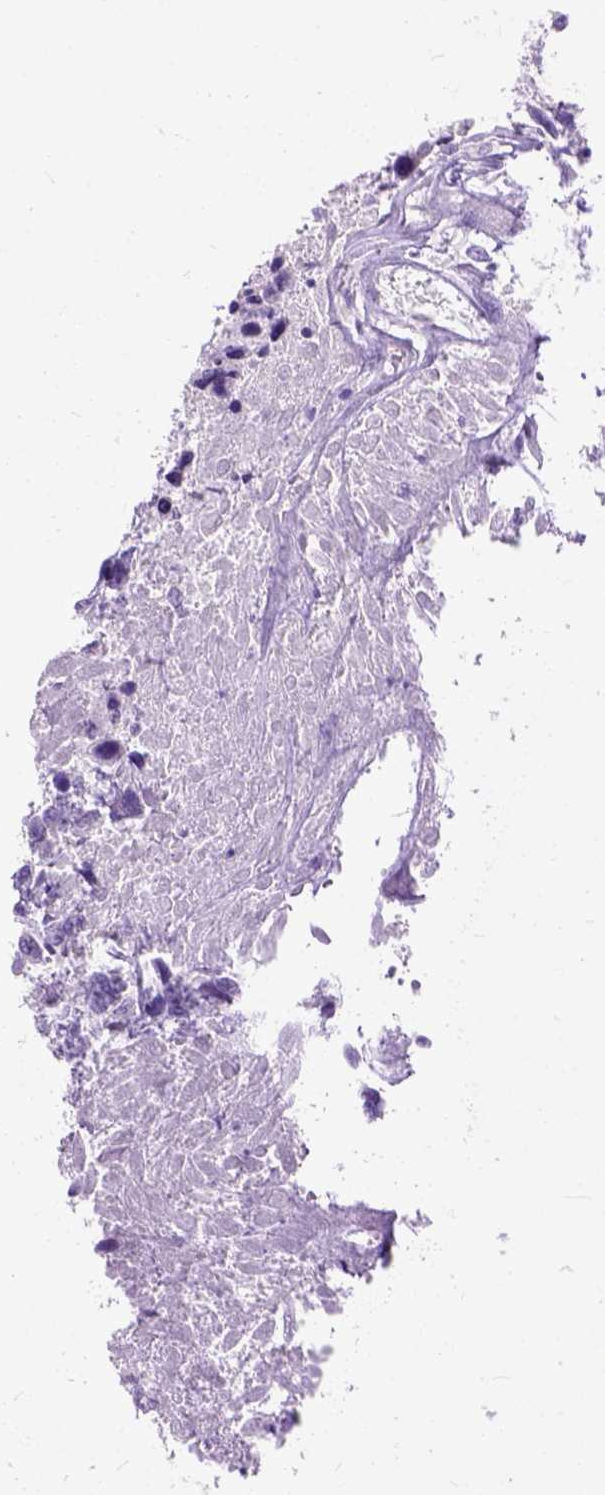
{"staining": {"intensity": "negative", "quantity": "none", "location": "none"}, "tissue": "urothelial cancer", "cell_type": "Tumor cells", "image_type": "cancer", "snomed": [{"axis": "morphology", "description": "Urothelial carcinoma, High grade"}, {"axis": "topography", "description": "Urinary bladder"}], "caption": "IHC histopathology image of neoplastic tissue: high-grade urothelial carcinoma stained with DAB exhibits no significant protein positivity in tumor cells.", "gene": "MAPT", "patient": {"sex": "female", "age": 70}}